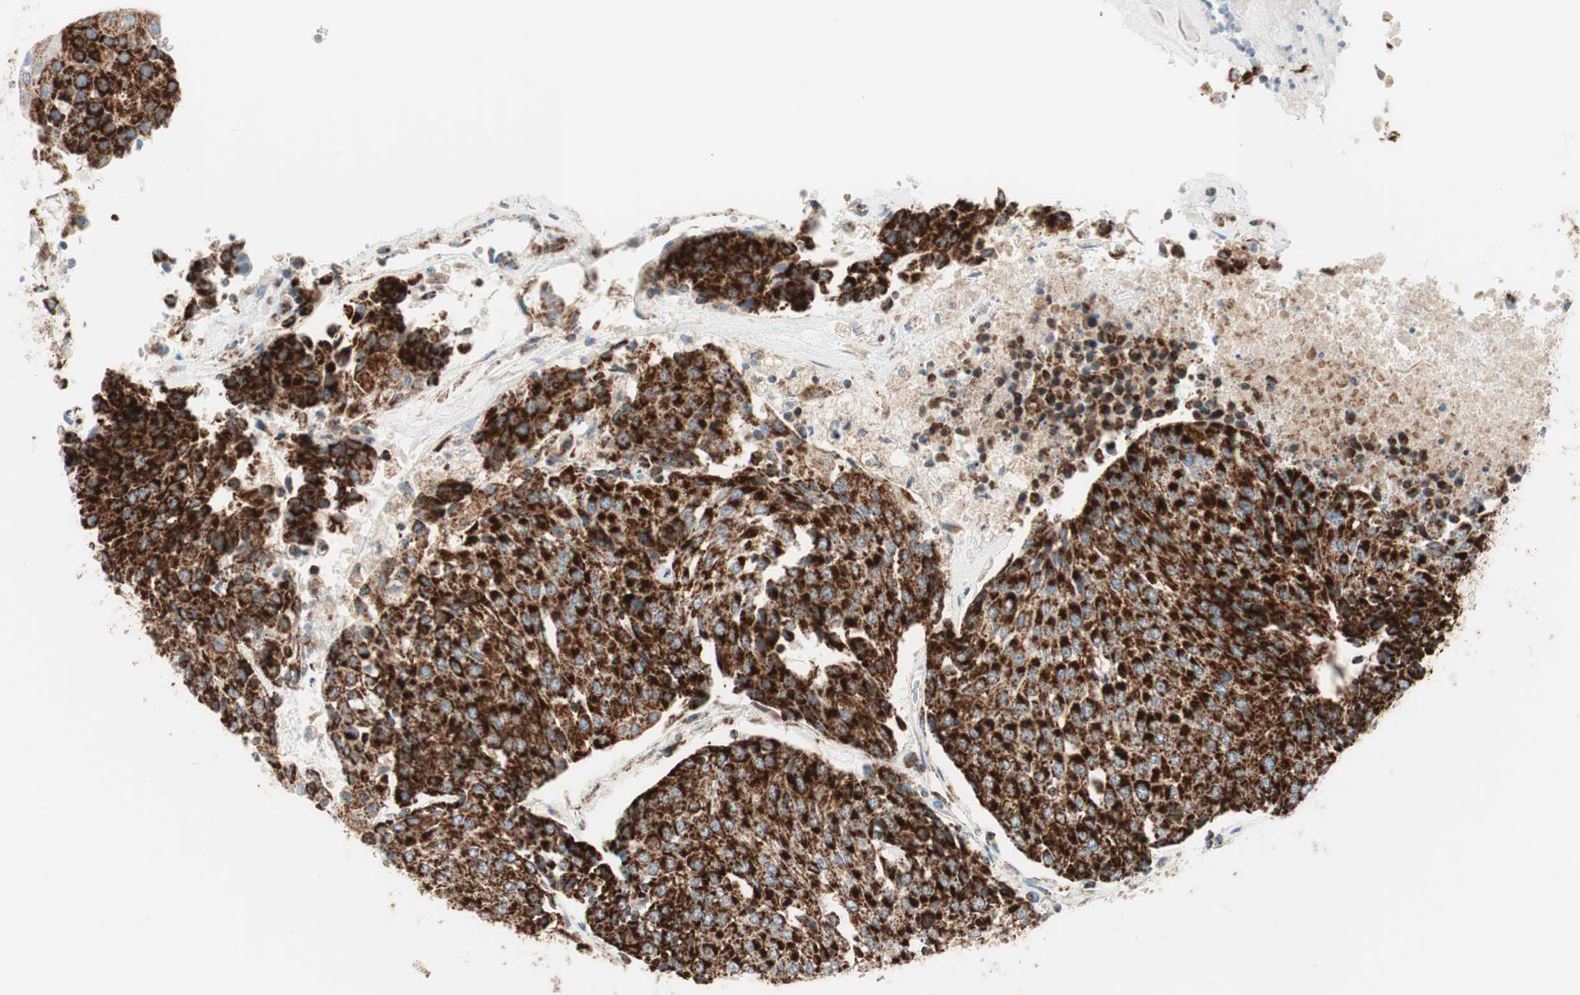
{"staining": {"intensity": "strong", "quantity": ">75%", "location": "cytoplasmic/membranous"}, "tissue": "urothelial cancer", "cell_type": "Tumor cells", "image_type": "cancer", "snomed": [{"axis": "morphology", "description": "Urothelial carcinoma, High grade"}, {"axis": "topography", "description": "Urinary bladder"}], "caption": "Brown immunohistochemical staining in human urothelial cancer exhibits strong cytoplasmic/membranous staining in approximately >75% of tumor cells. The protein of interest is shown in brown color, while the nuclei are stained blue.", "gene": "TOMM20", "patient": {"sex": "female", "age": 85}}